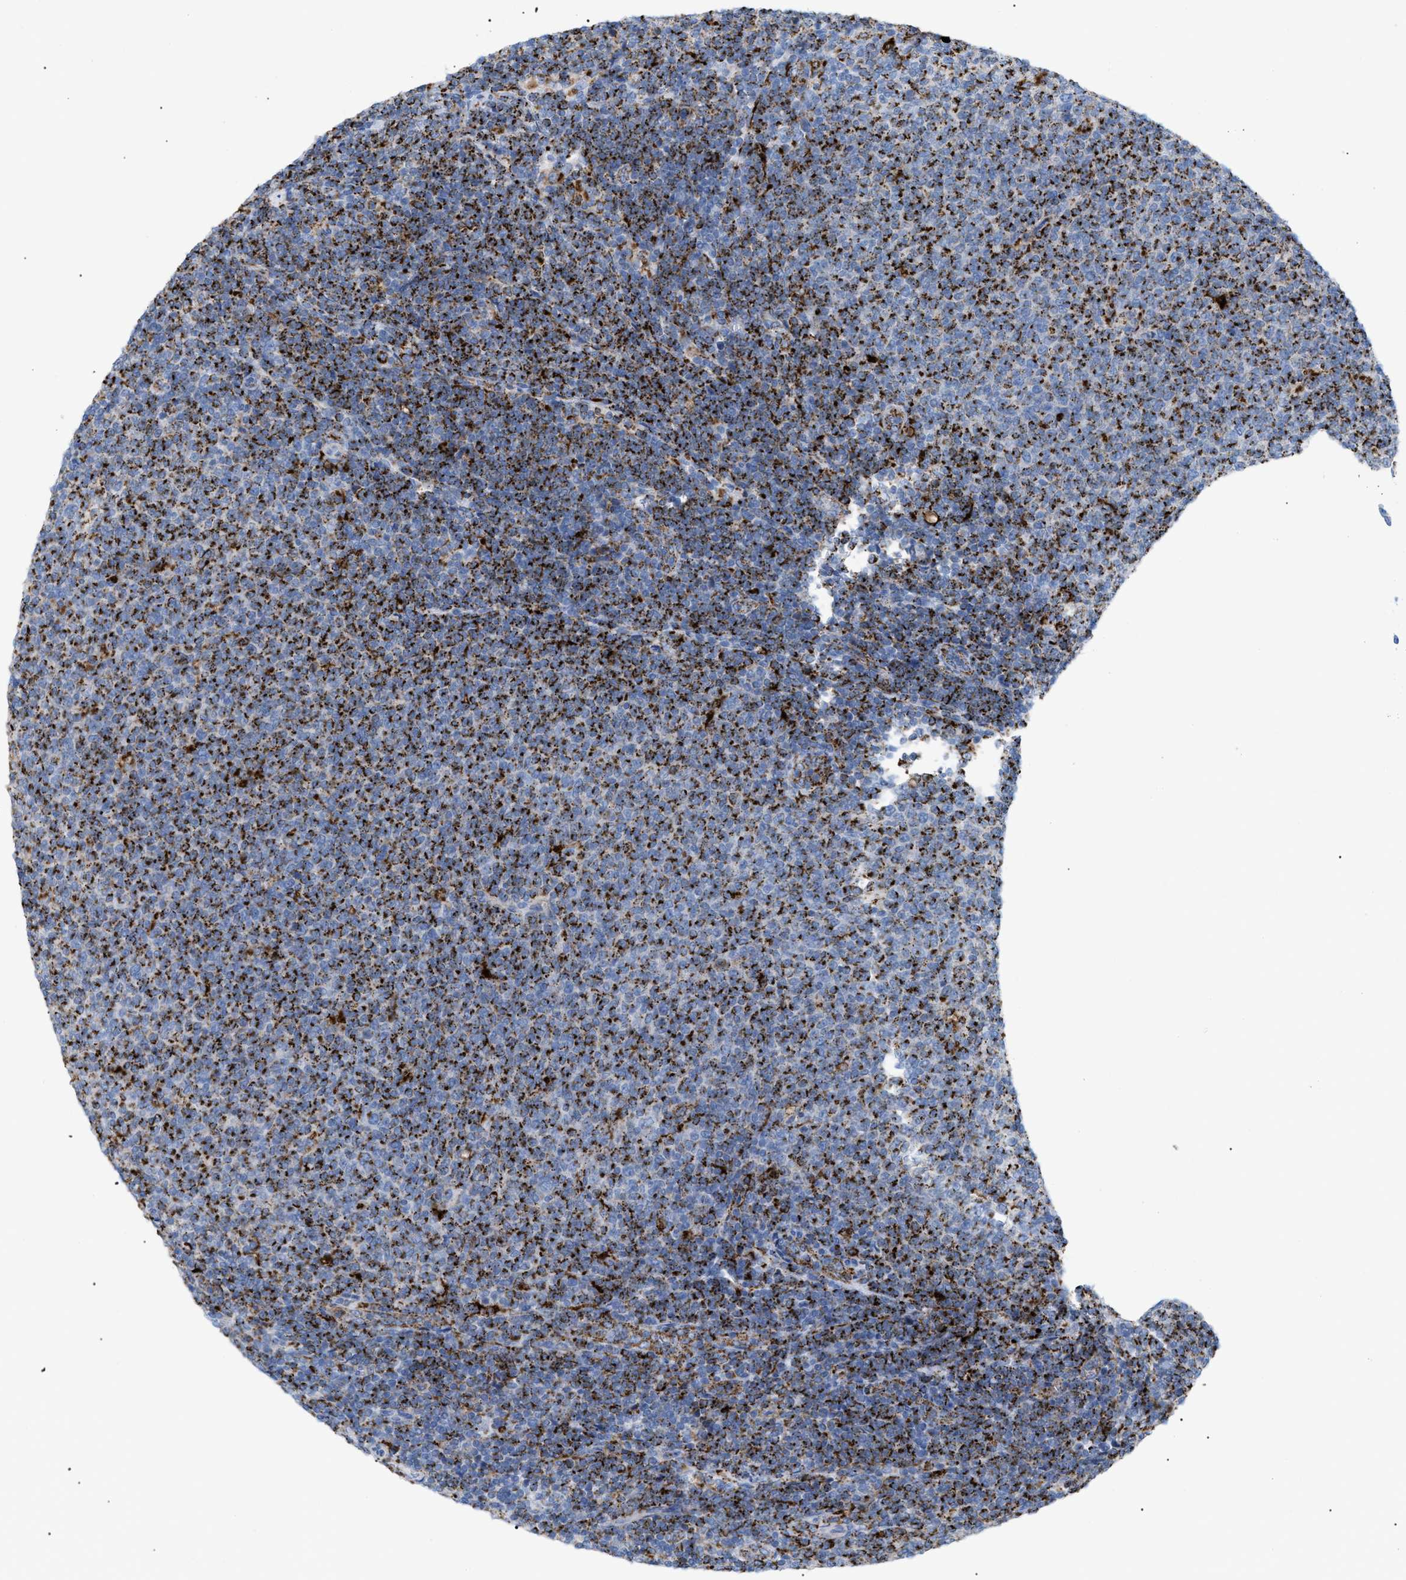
{"staining": {"intensity": "strong", "quantity": ">75%", "location": "cytoplasmic/membranous"}, "tissue": "lymphoma", "cell_type": "Tumor cells", "image_type": "cancer", "snomed": [{"axis": "morphology", "description": "Malignant lymphoma, non-Hodgkin's type, Low grade"}, {"axis": "topography", "description": "Lymph node"}], "caption": "Lymphoma tissue displays strong cytoplasmic/membranous expression in approximately >75% of tumor cells, visualized by immunohistochemistry.", "gene": "DRAM2", "patient": {"sex": "male", "age": 66}}